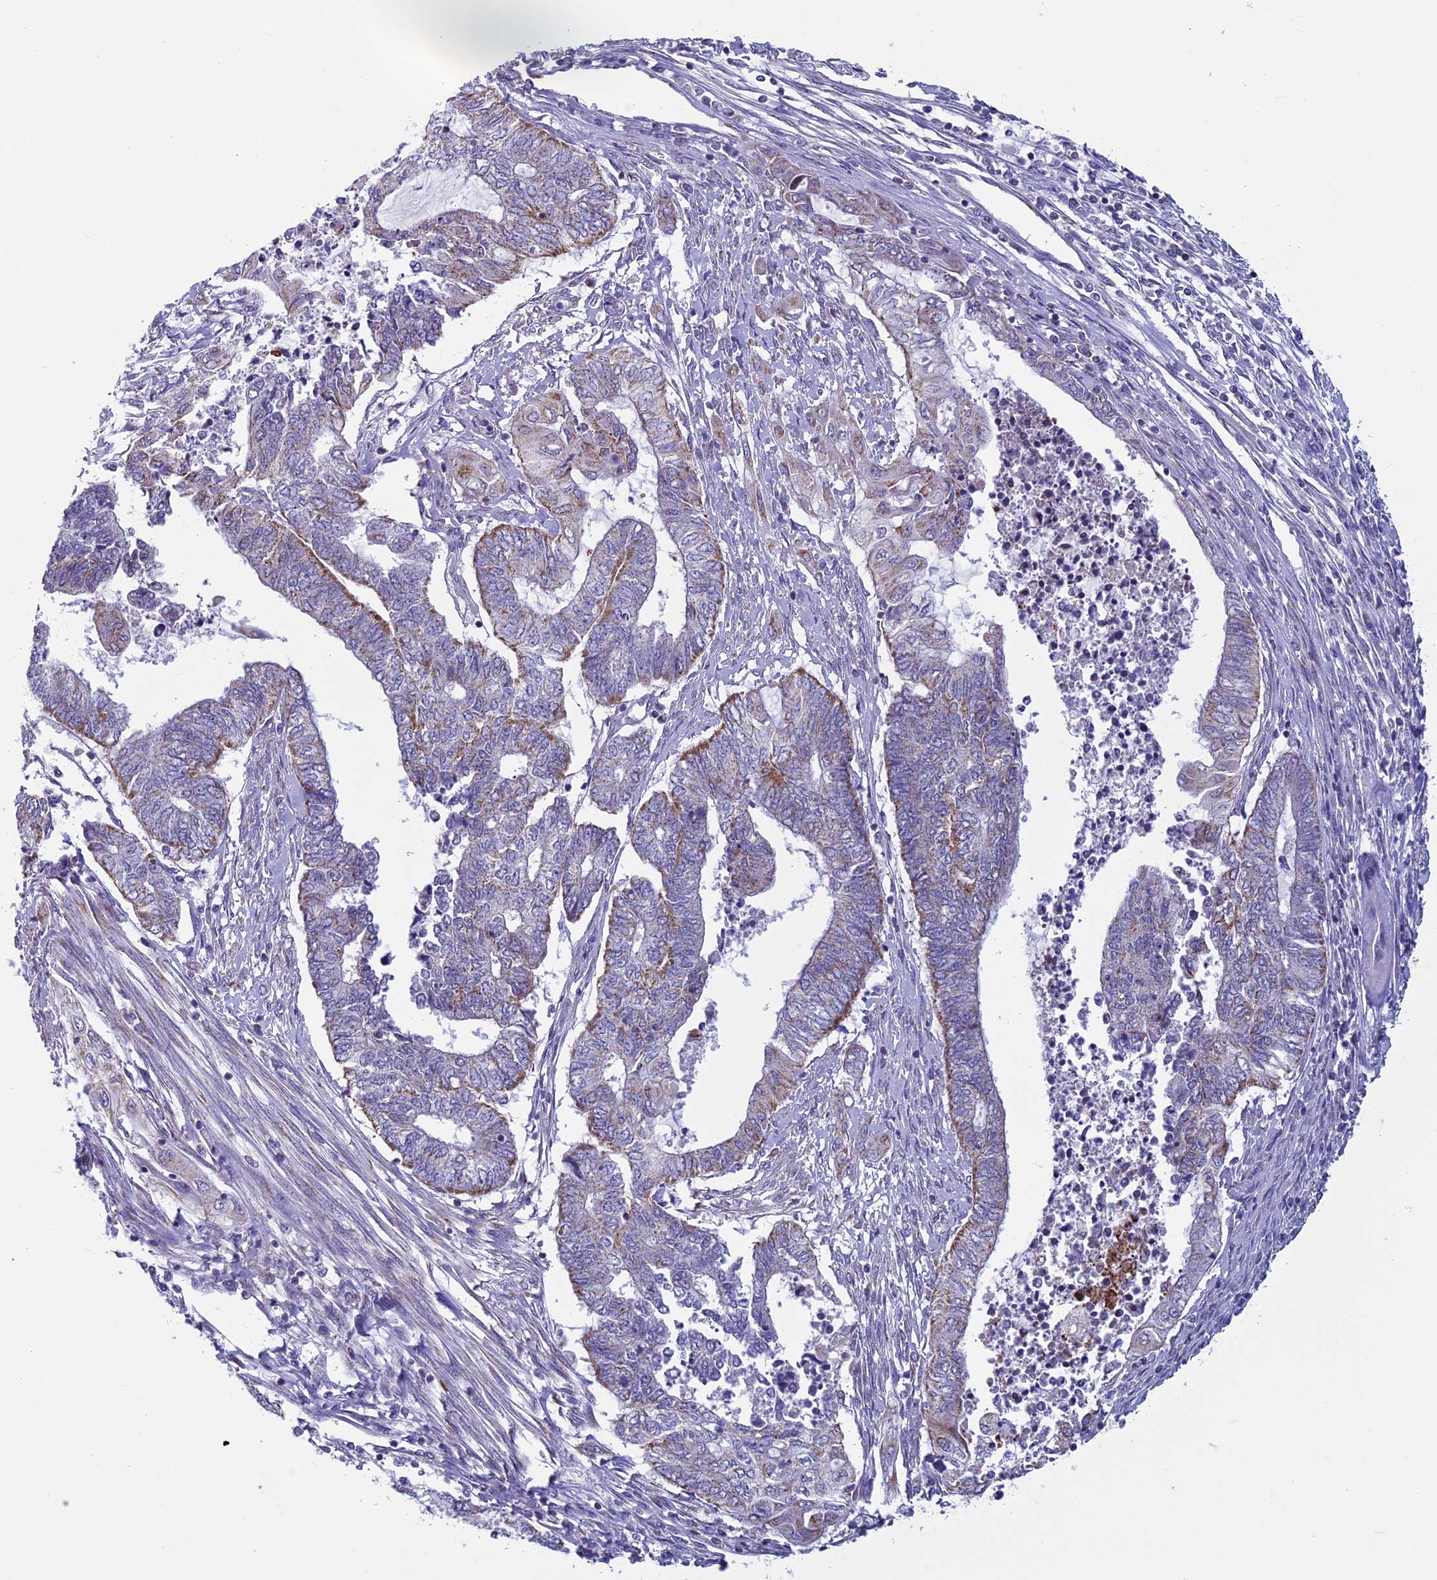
{"staining": {"intensity": "moderate", "quantity": "<25%", "location": "cytoplasmic/membranous"}, "tissue": "endometrial cancer", "cell_type": "Tumor cells", "image_type": "cancer", "snomed": [{"axis": "morphology", "description": "Adenocarcinoma, NOS"}, {"axis": "topography", "description": "Uterus"}, {"axis": "topography", "description": "Endometrium"}], "caption": "The photomicrograph exhibits immunohistochemical staining of endometrial adenocarcinoma. There is moderate cytoplasmic/membranous staining is identified in about <25% of tumor cells. The protein is stained brown, and the nuclei are stained in blue (DAB IHC with brightfield microscopy, high magnification).", "gene": "MFSD12", "patient": {"sex": "female", "age": 70}}